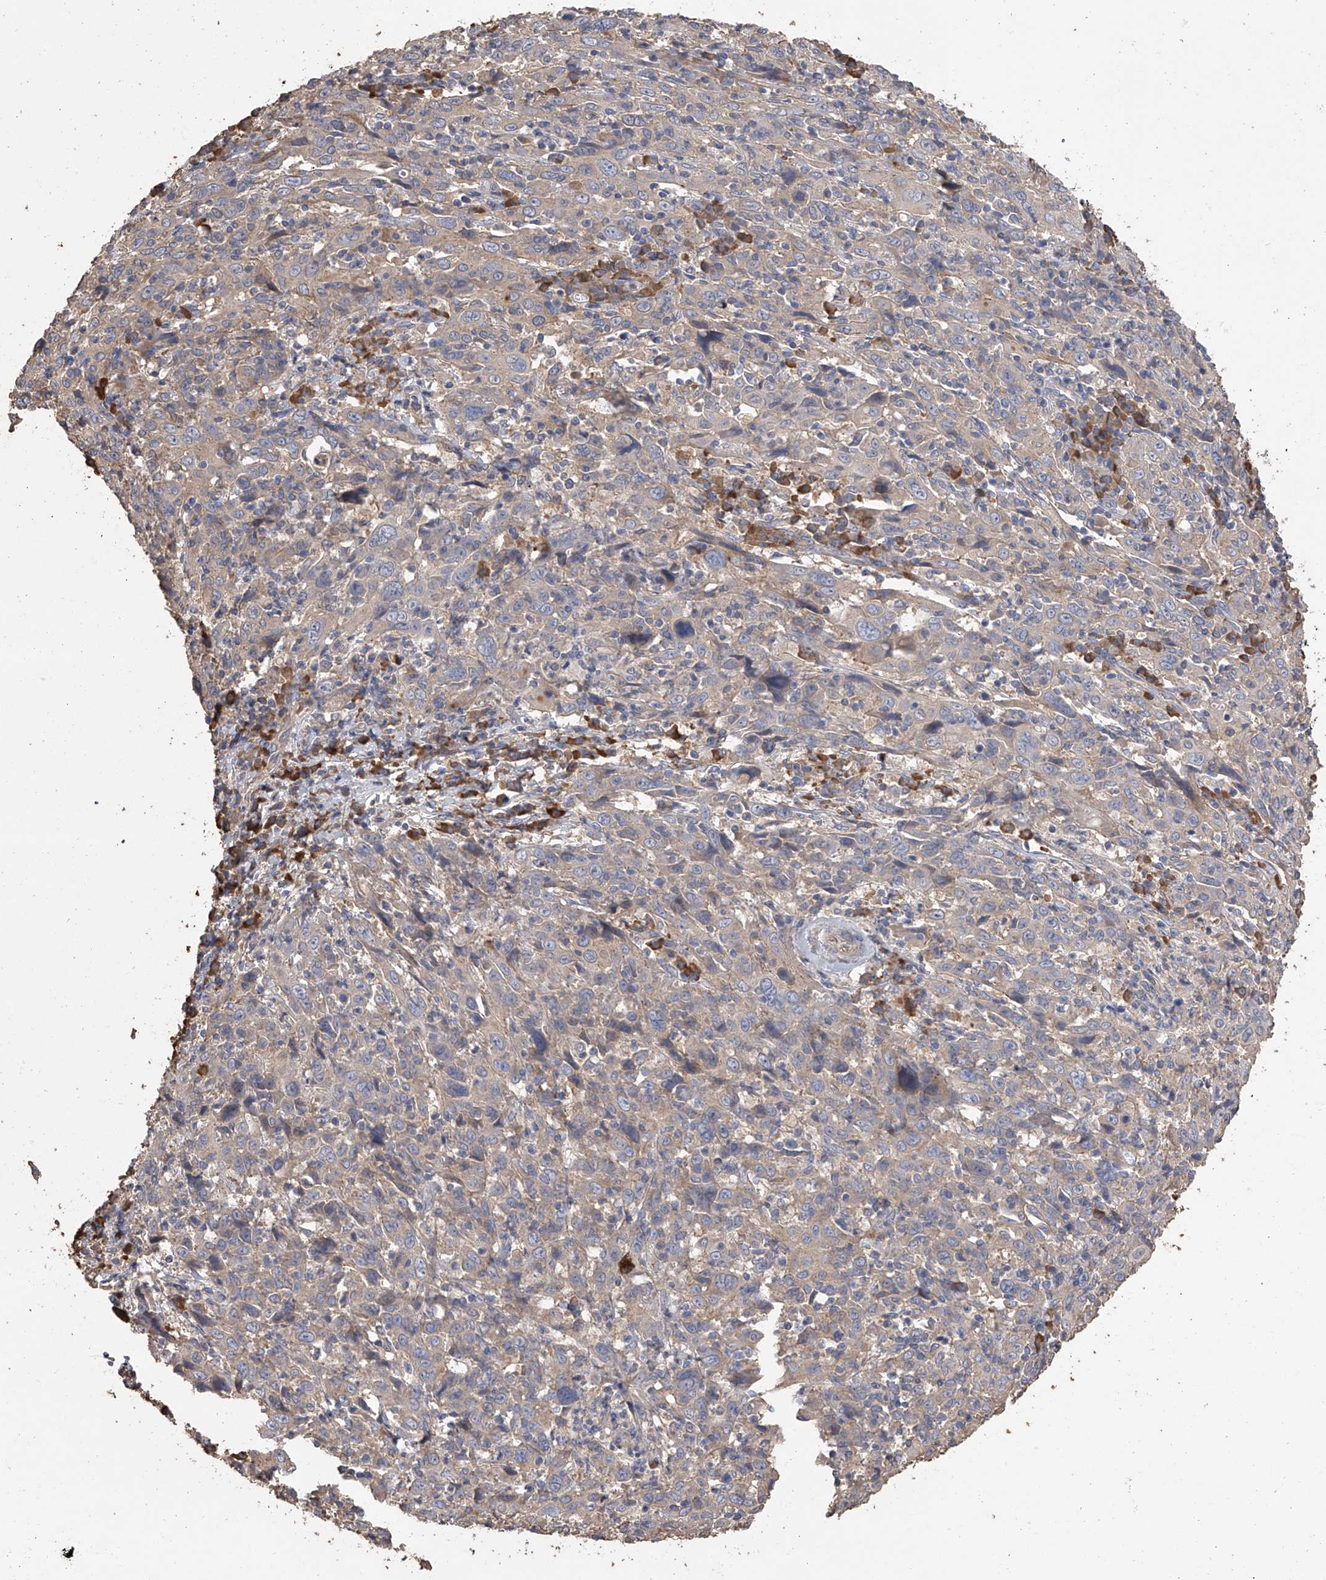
{"staining": {"intensity": "negative", "quantity": "none", "location": "none"}, "tissue": "cervical cancer", "cell_type": "Tumor cells", "image_type": "cancer", "snomed": [{"axis": "morphology", "description": "Squamous cell carcinoma, NOS"}, {"axis": "topography", "description": "Cervix"}], "caption": "Tumor cells show no significant protein staining in cervical cancer (squamous cell carcinoma). (Brightfield microscopy of DAB IHC at high magnification).", "gene": "ZNF343", "patient": {"sex": "female", "age": 46}}